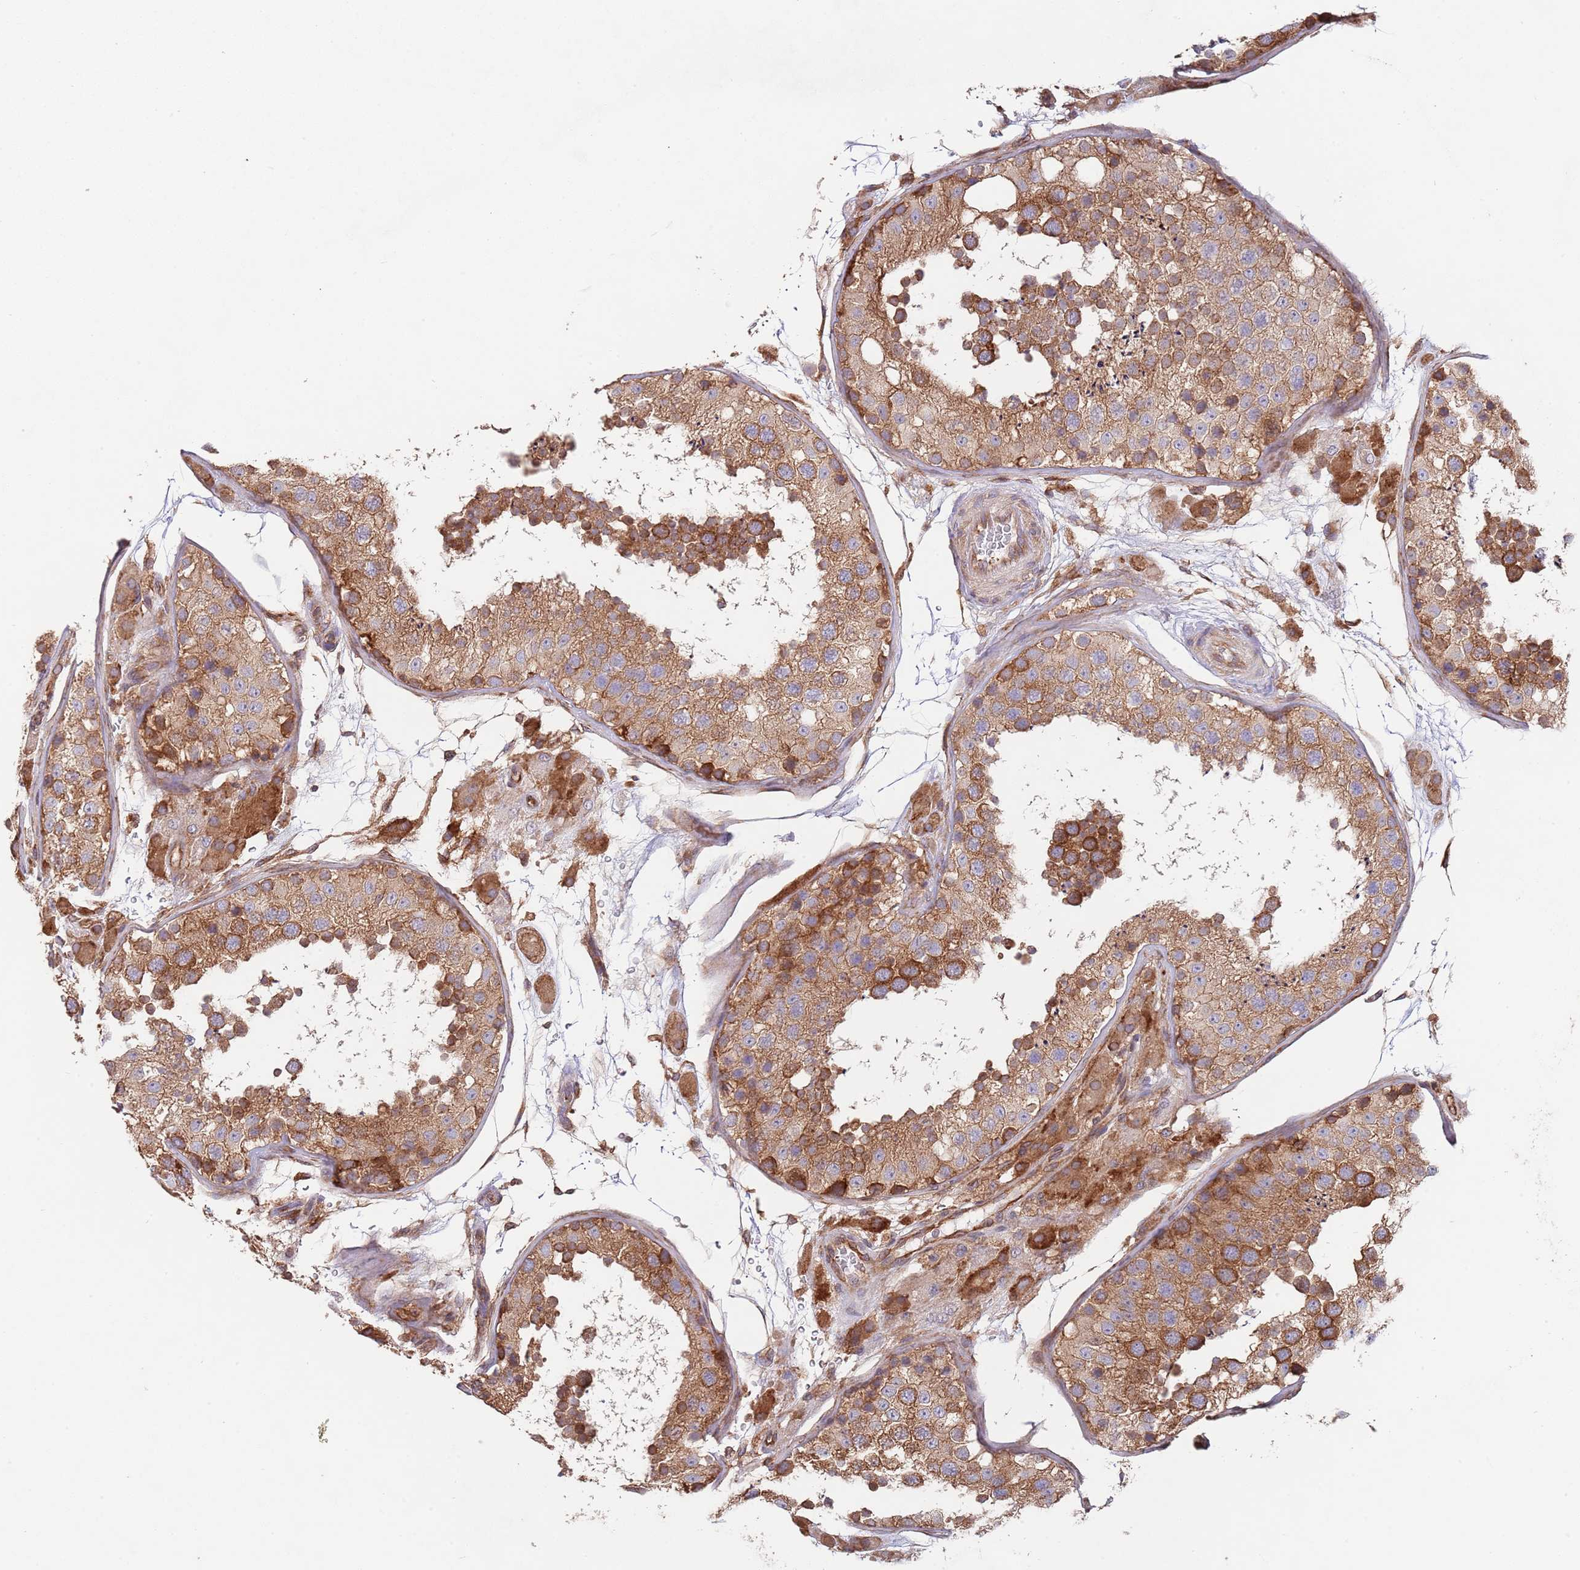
{"staining": {"intensity": "moderate", "quantity": ">75%", "location": "cytoplasmic/membranous"}, "tissue": "testis", "cell_type": "Cells in seminiferous ducts", "image_type": "normal", "snomed": [{"axis": "morphology", "description": "Normal tissue, NOS"}, {"axis": "topography", "description": "Testis"}], "caption": "Moderate cytoplasmic/membranous staining for a protein is present in about >75% of cells in seminiferous ducts of benign testis using IHC.", "gene": "RNF19B", "patient": {"sex": "male", "age": 26}}